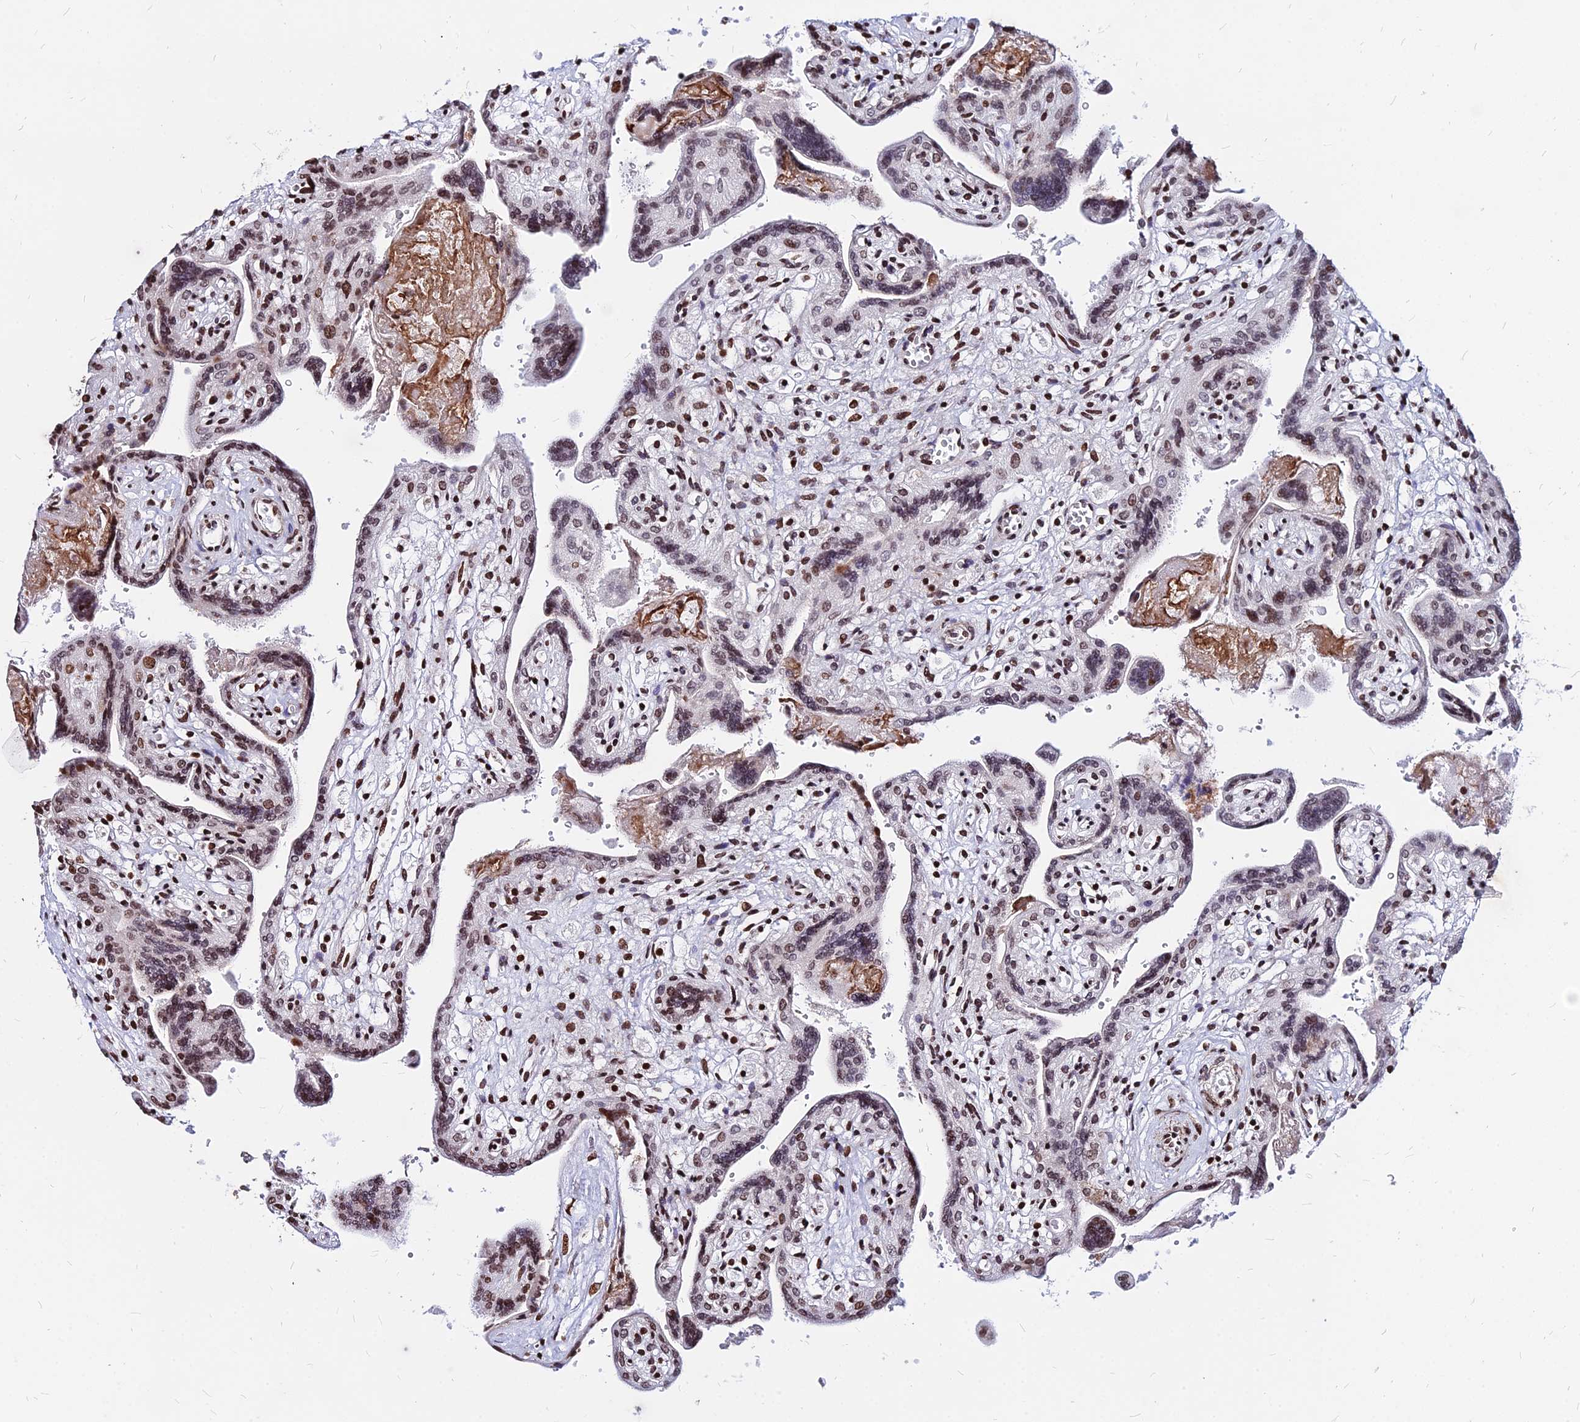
{"staining": {"intensity": "moderate", "quantity": ">75%", "location": "nuclear"}, "tissue": "placenta", "cell_type": "Trophoblastic cells", "image_type": "normal", "snomed": [{"axis": "morphology", "description": "Normal tissue, NOS"}, {"axis": "topography", "description": "Placenta"}], "caption": "Placenta stained for a protein (brown) exhibits moderate nuclear positive positivity in approximately >75% of trophoblastic cells.", "gene": "NYAP2", "patient": {"sex": "female", "age": 37}}